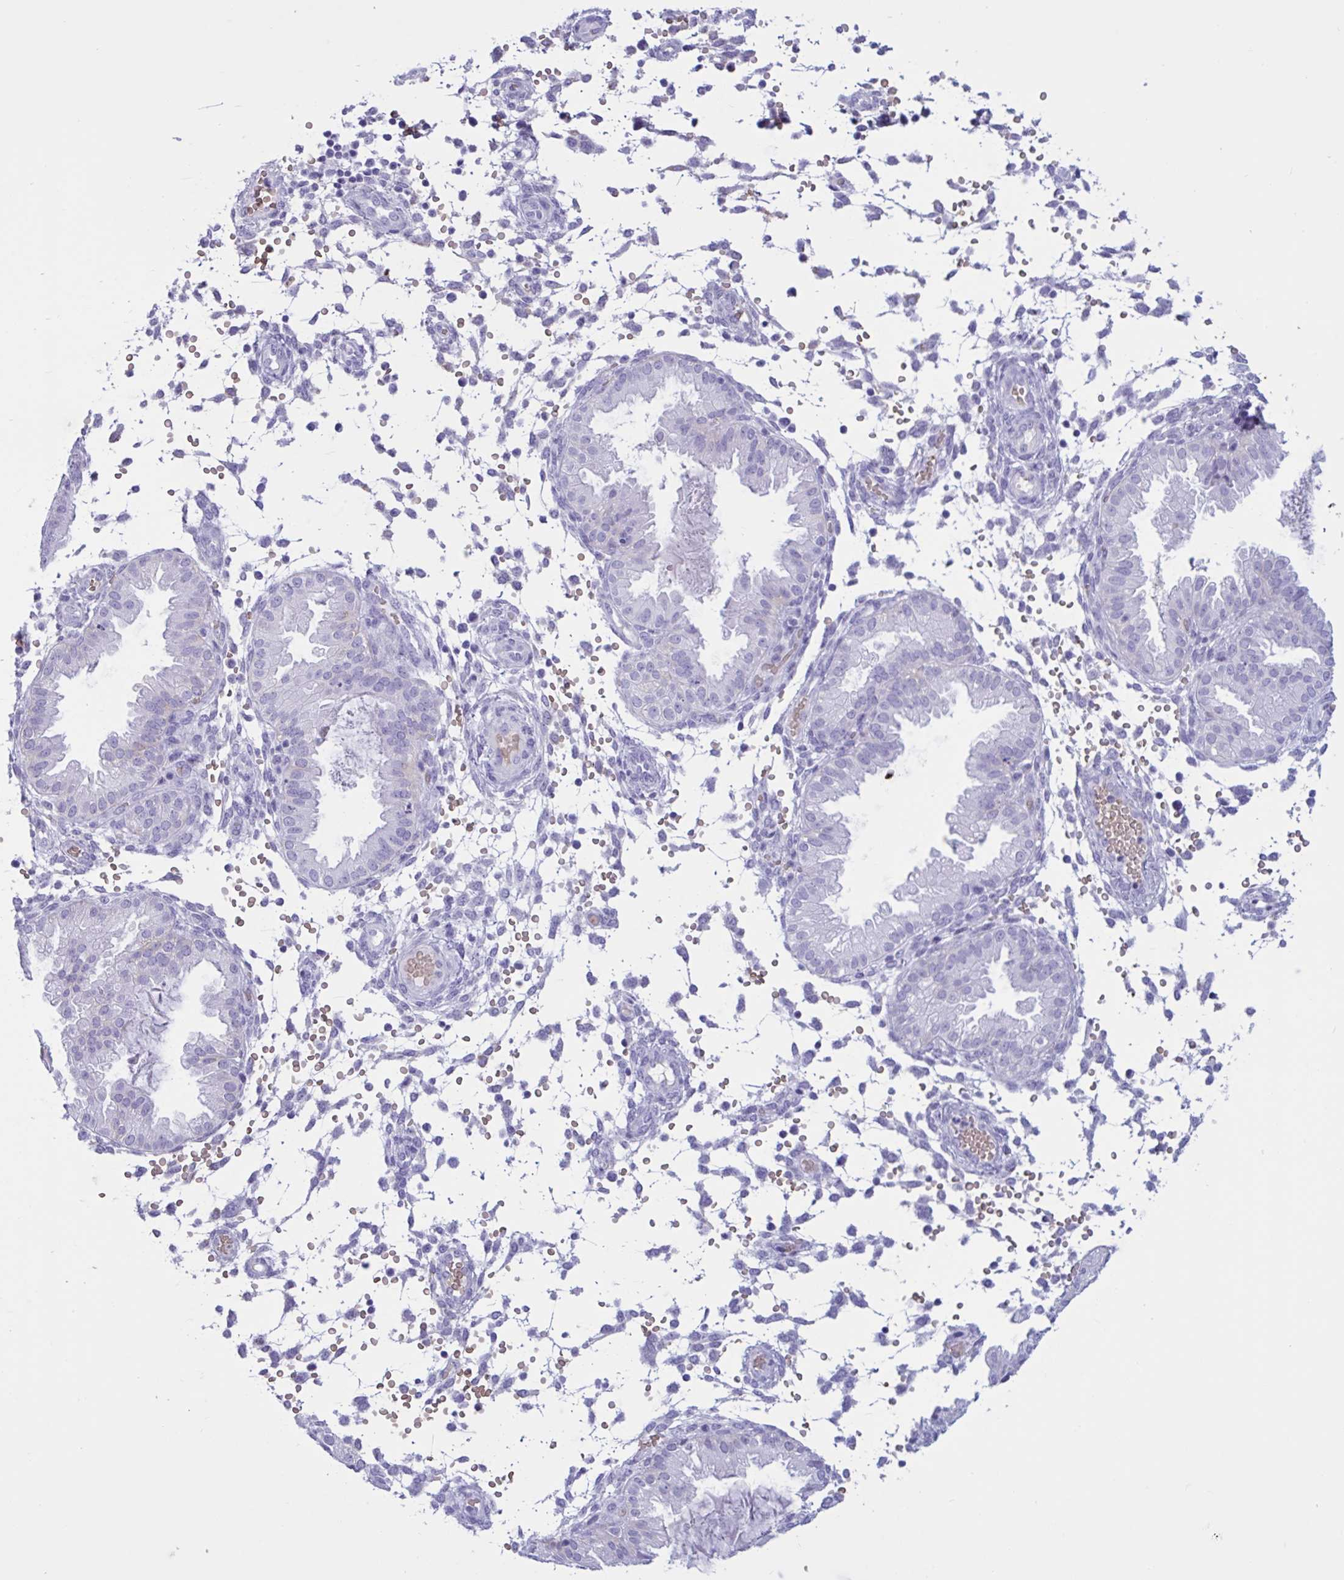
{"staining": {"intensity": "negative", "quantity": "none", "location": "none"}, "tissue": "endometrium", "cell_type": "Cells in endometrial stroma", "image_type": "normal", "snomed": [{"axis": "morphology", "description": "Normal tissue, NOS"}, {"axis": "topography", "description": "Endometrium"}], "caption": "Immunohistochemical staining of unremarkable endometrium demonstrates no significant staining in cells in endometrial stroma.", "gene": "SLC2A1", "patient": {"sex": "female", "age": 33}}